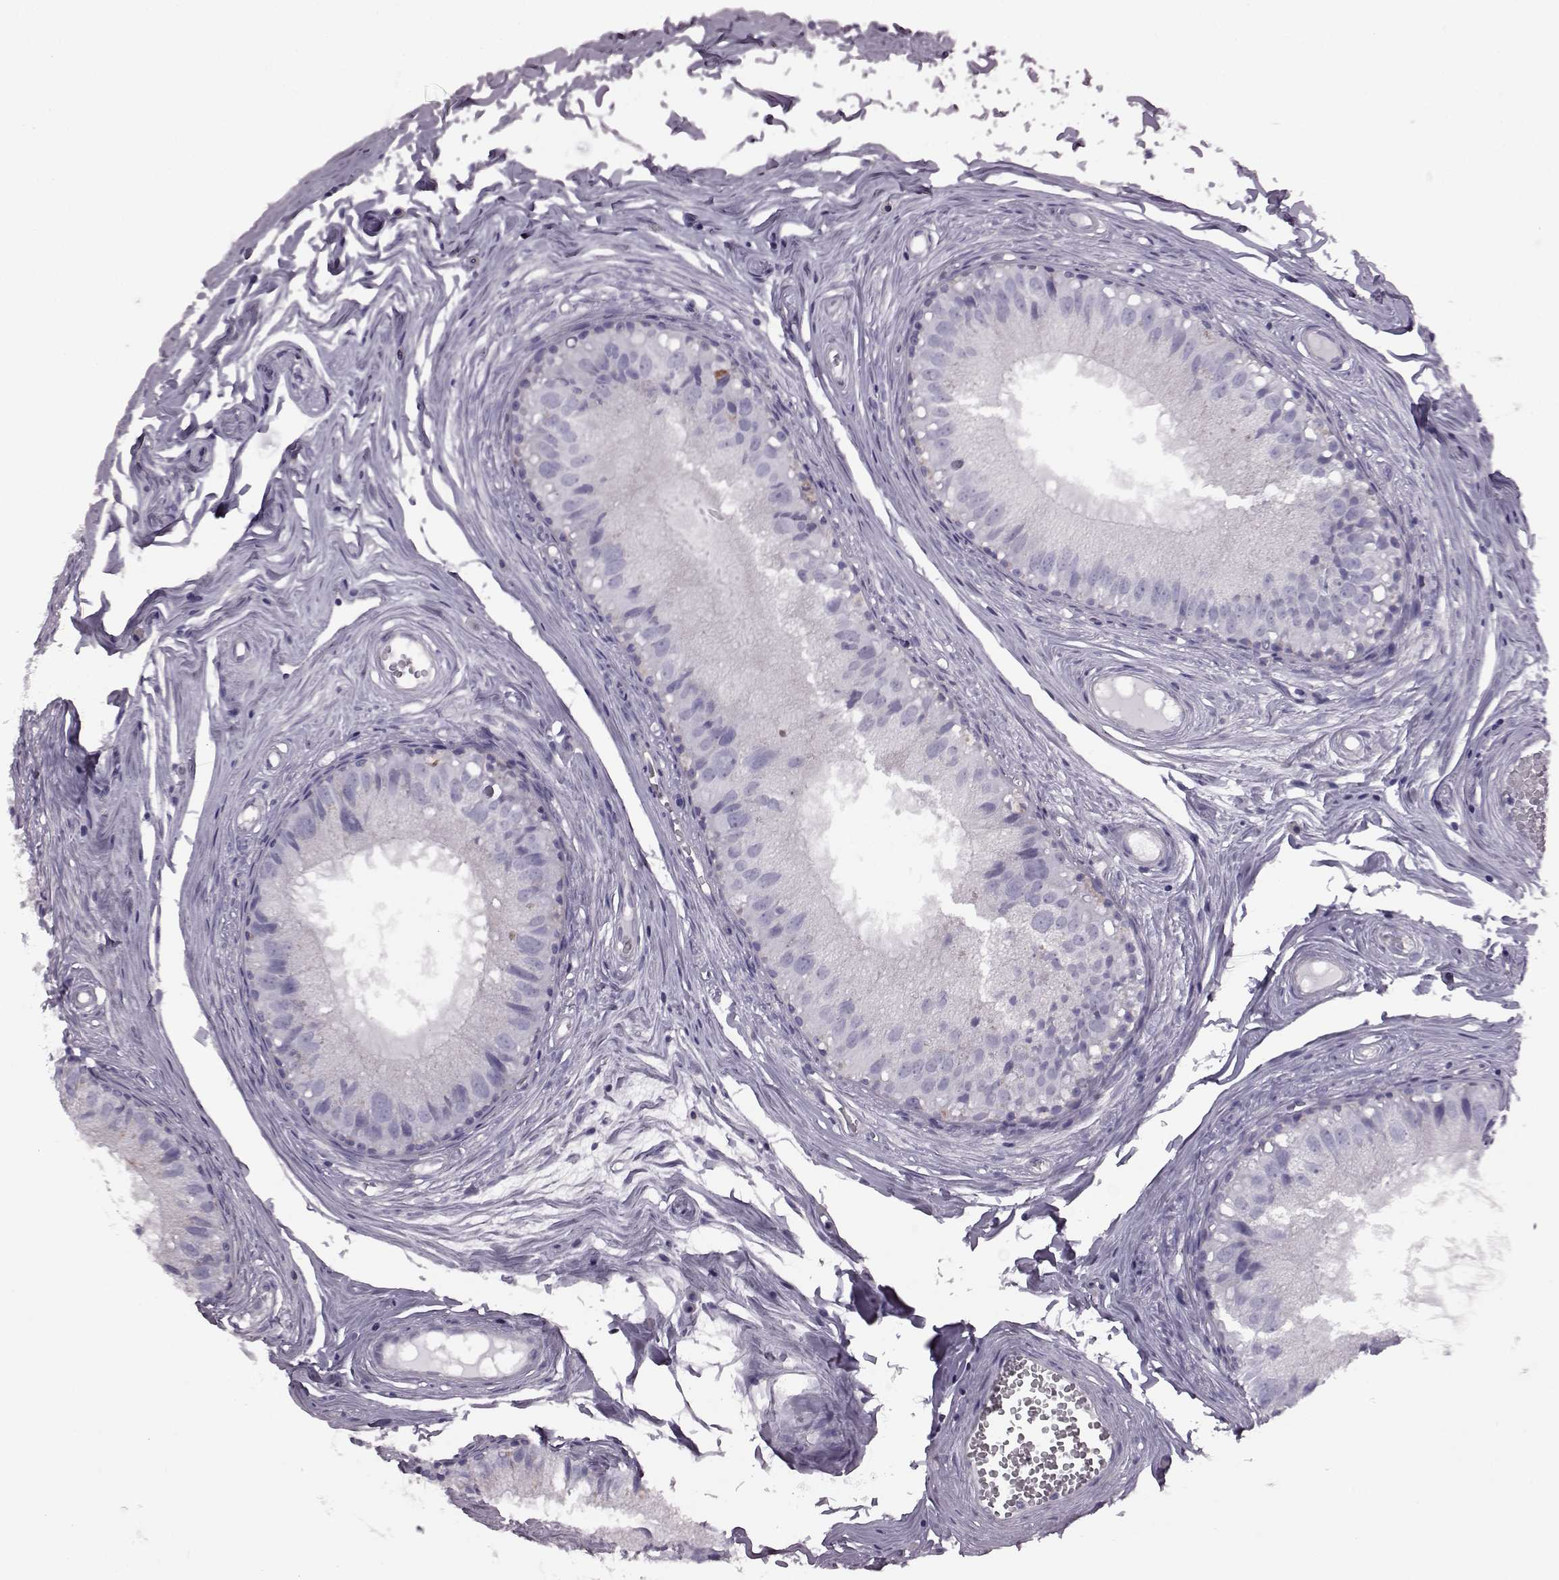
{"staining": {"intensity": "negative", "quantity": "none", "location": "none"}, "tissue": "epididymis", "cell_type": "Glandular cells", "image_type": "normal", "snomed": [{"axis": "morphology", "description": "Normal tissue, NOS"}, {"axis": "topography", "description": "Epididymis"}], "caption": "Epididymis was stained to show a protein in brown. There is no significant positivity in glandular cells.", "gene": "RIMS2", "patient": {"sex": "male", "age": 45}}